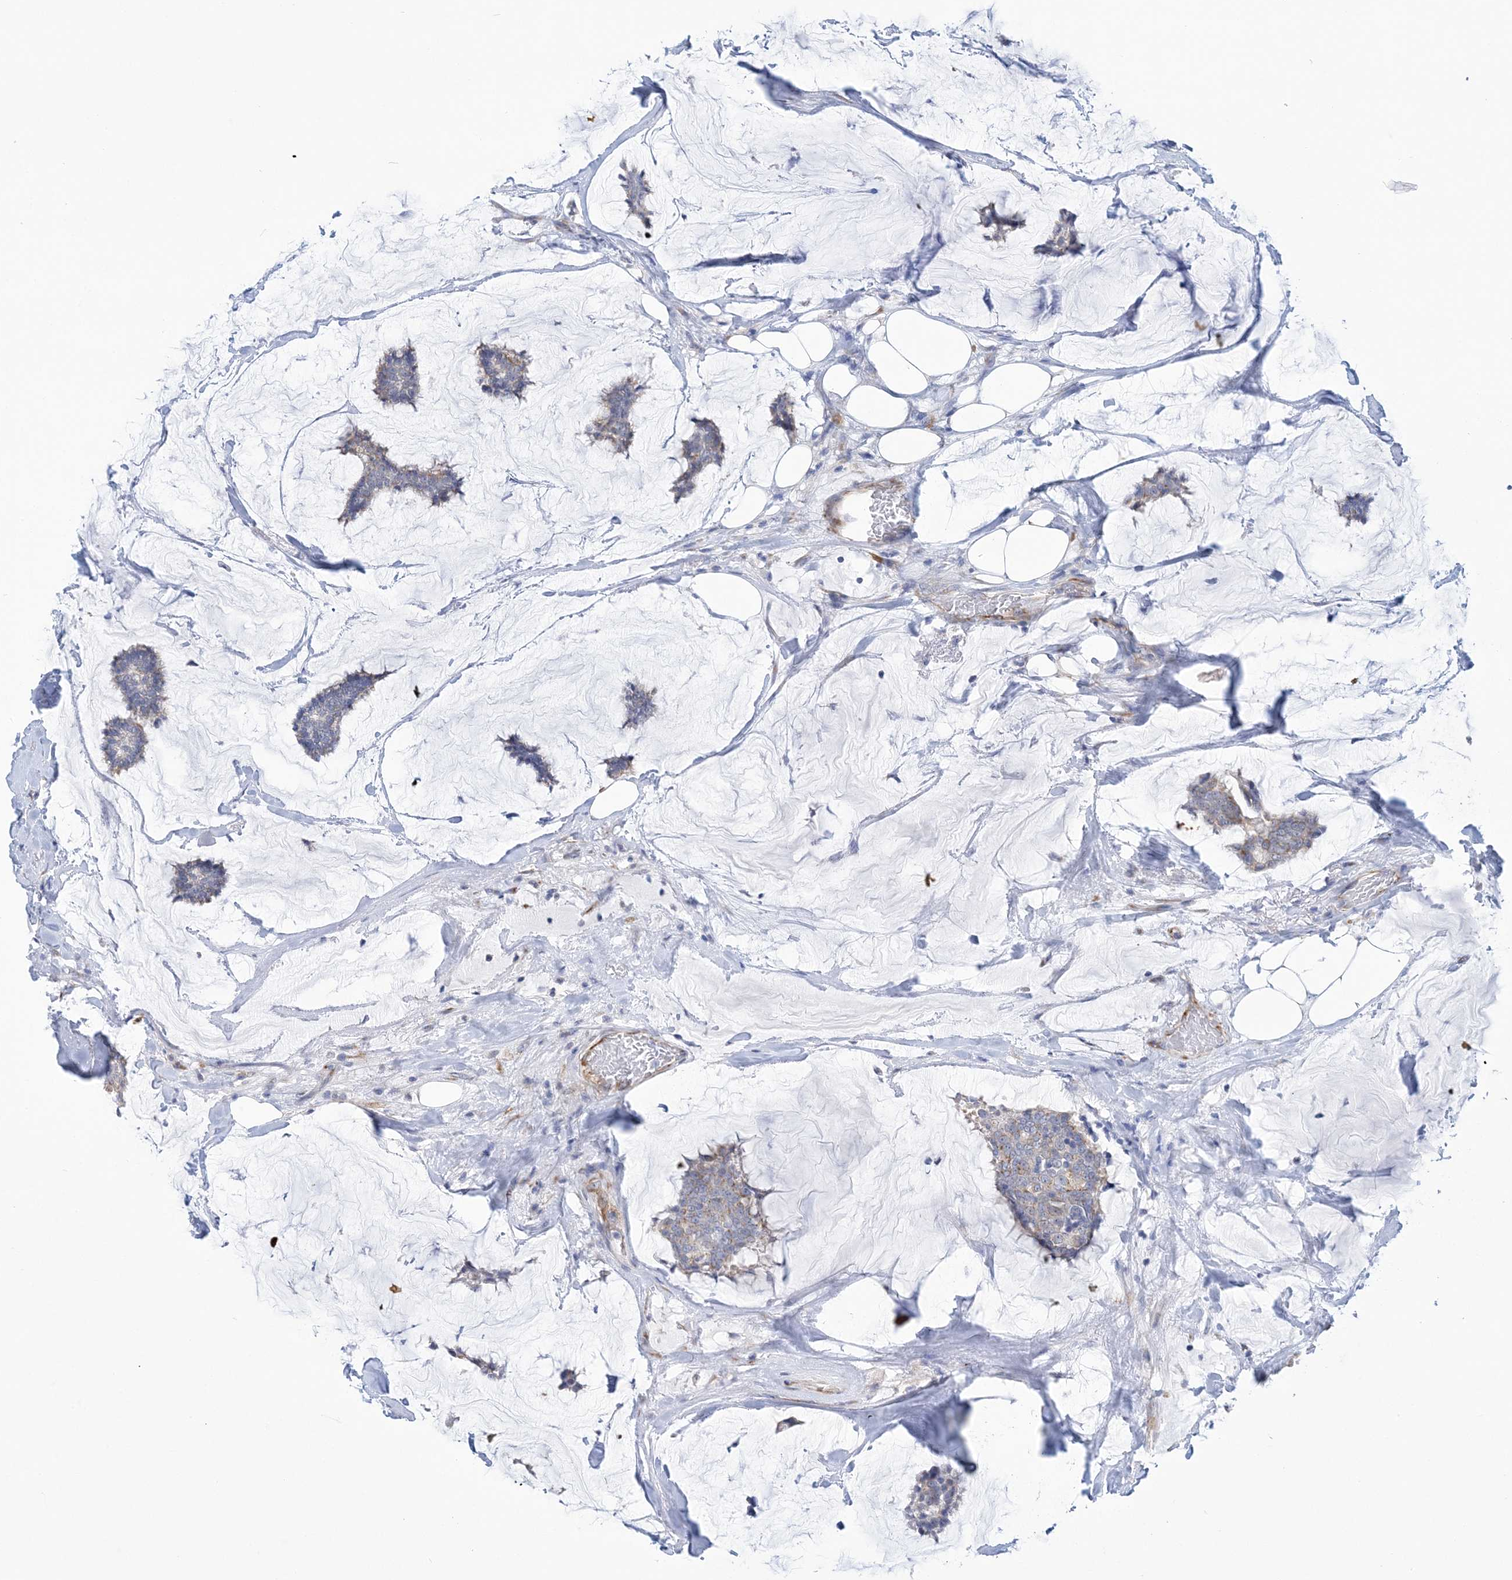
{"staining": {"intensity": "weak", "quantity": "<25%", "location": "cytoplasmic/membranous"}, "tissue": "breast cancer", "cell_type": "Tumor cells", "image_type": "cancer", "snomed": [{"axis": "morphology", "description": "Duct carcinoma"}, {"axis": "topography", "description": "Breast"}], "caption": "IHC photomicrograph of neoplastic tissue: invasive ductal carcinoma (breast) stained with DAB displays no significant protein positivity in tumor cells.", "gene": "PLEKHG4B", "patient": {"sex": "female", "age": 93}}